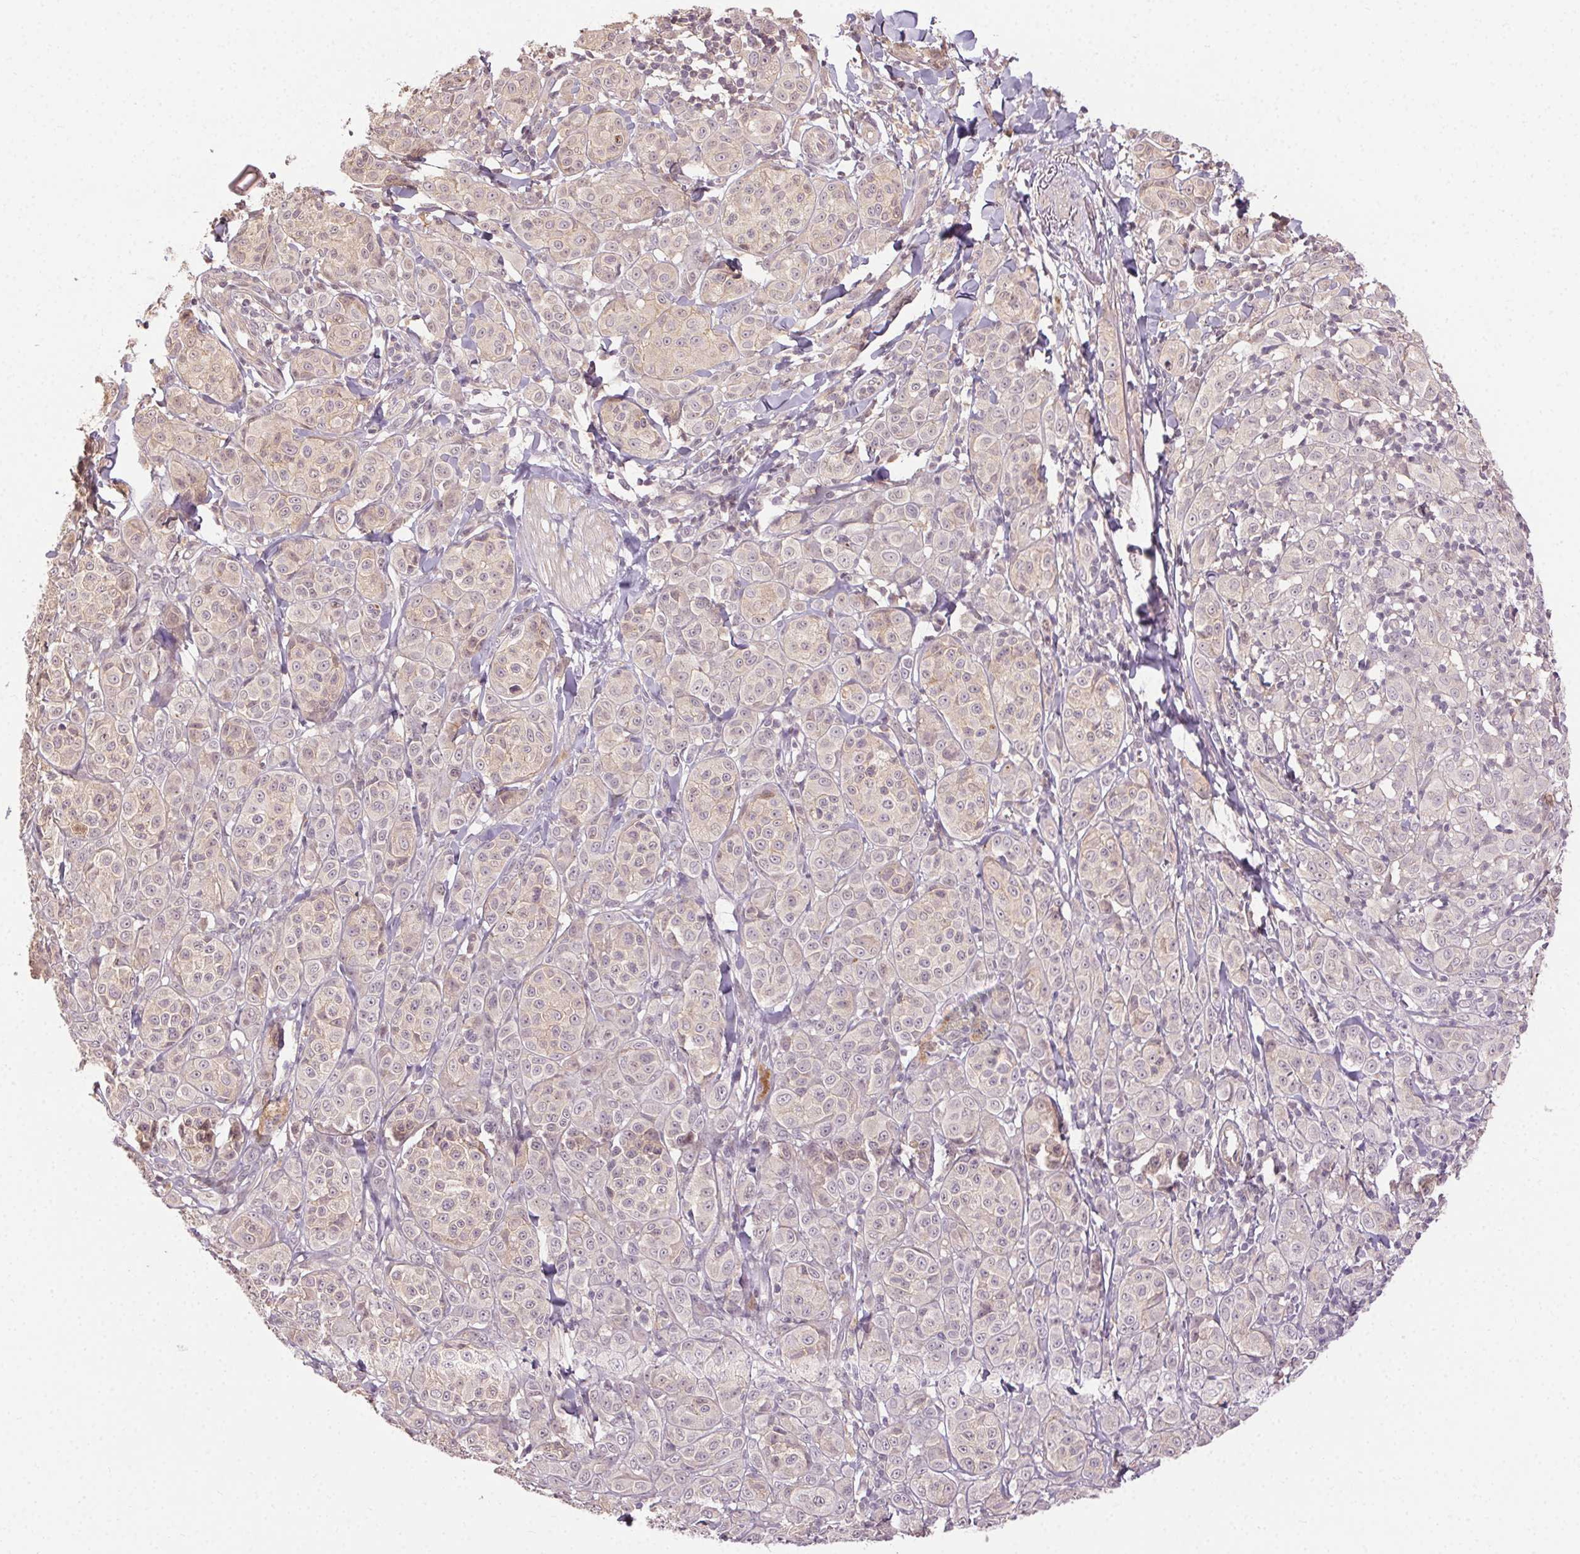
{"staining": {"intensity": "negative", "quantity": "none", "location": "none"}, "tissue": "melanoma", "cell_type": "Tumor cells", "image_type": "cancer", "snomed": [{"axis": "morphology", "description": "Malignant melanoma, NOS"}, {"axis": "topography", "description": "Skin"}], "caption": "High magnification brightfield microscopy of melanoma stained with DAB (brown) and counterstained with hematoxylin (blue): tumor cells show no significant expression.", "gene": "ATP1B3", "patient": {"sex": "male", "age": 89}}